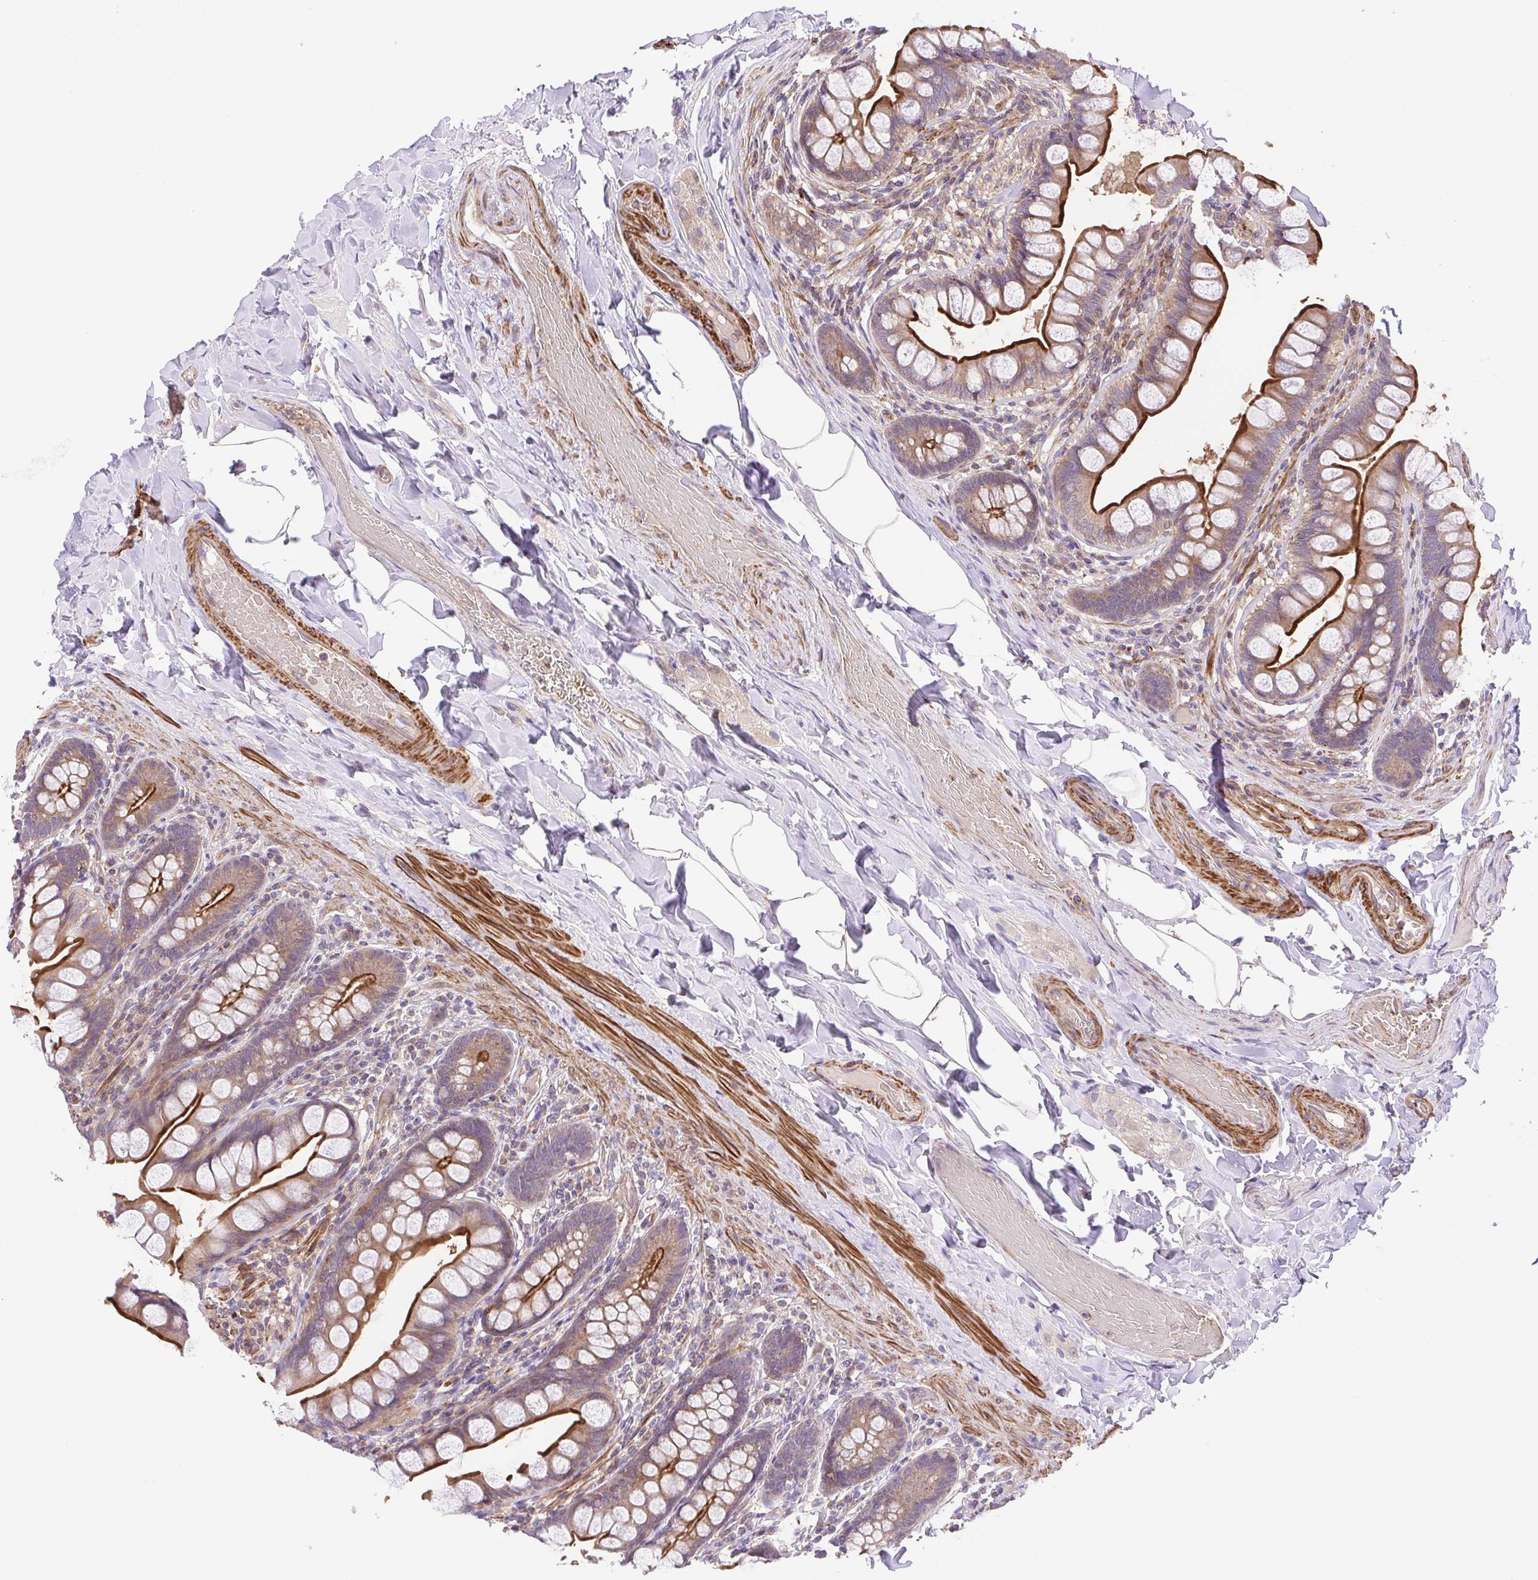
{"staining": {"intensity": "strong", "quantity": "25%-75%", "location": "cytoplasmic/membranous"}, "tissue": "small intestine", "cell_type": "Glandular cells", "image_type": "normal", "snomed": [{"axis": "morphology", "description": "Normal tissue, NOS"}, {"axis": "topography", "description": "Small intestine"}], "caption": "Immunohistochemical staining of benign human small intestine shows 25%-75% levels of strong cytoplasmic/membranous protein positivity in approximately 25%-75% of glandular cells. (brown staining indicates protein expression, while blue staining denotes nuclei).", "gene": "IDE", "patient": {"sex": "male", "age": 70}}